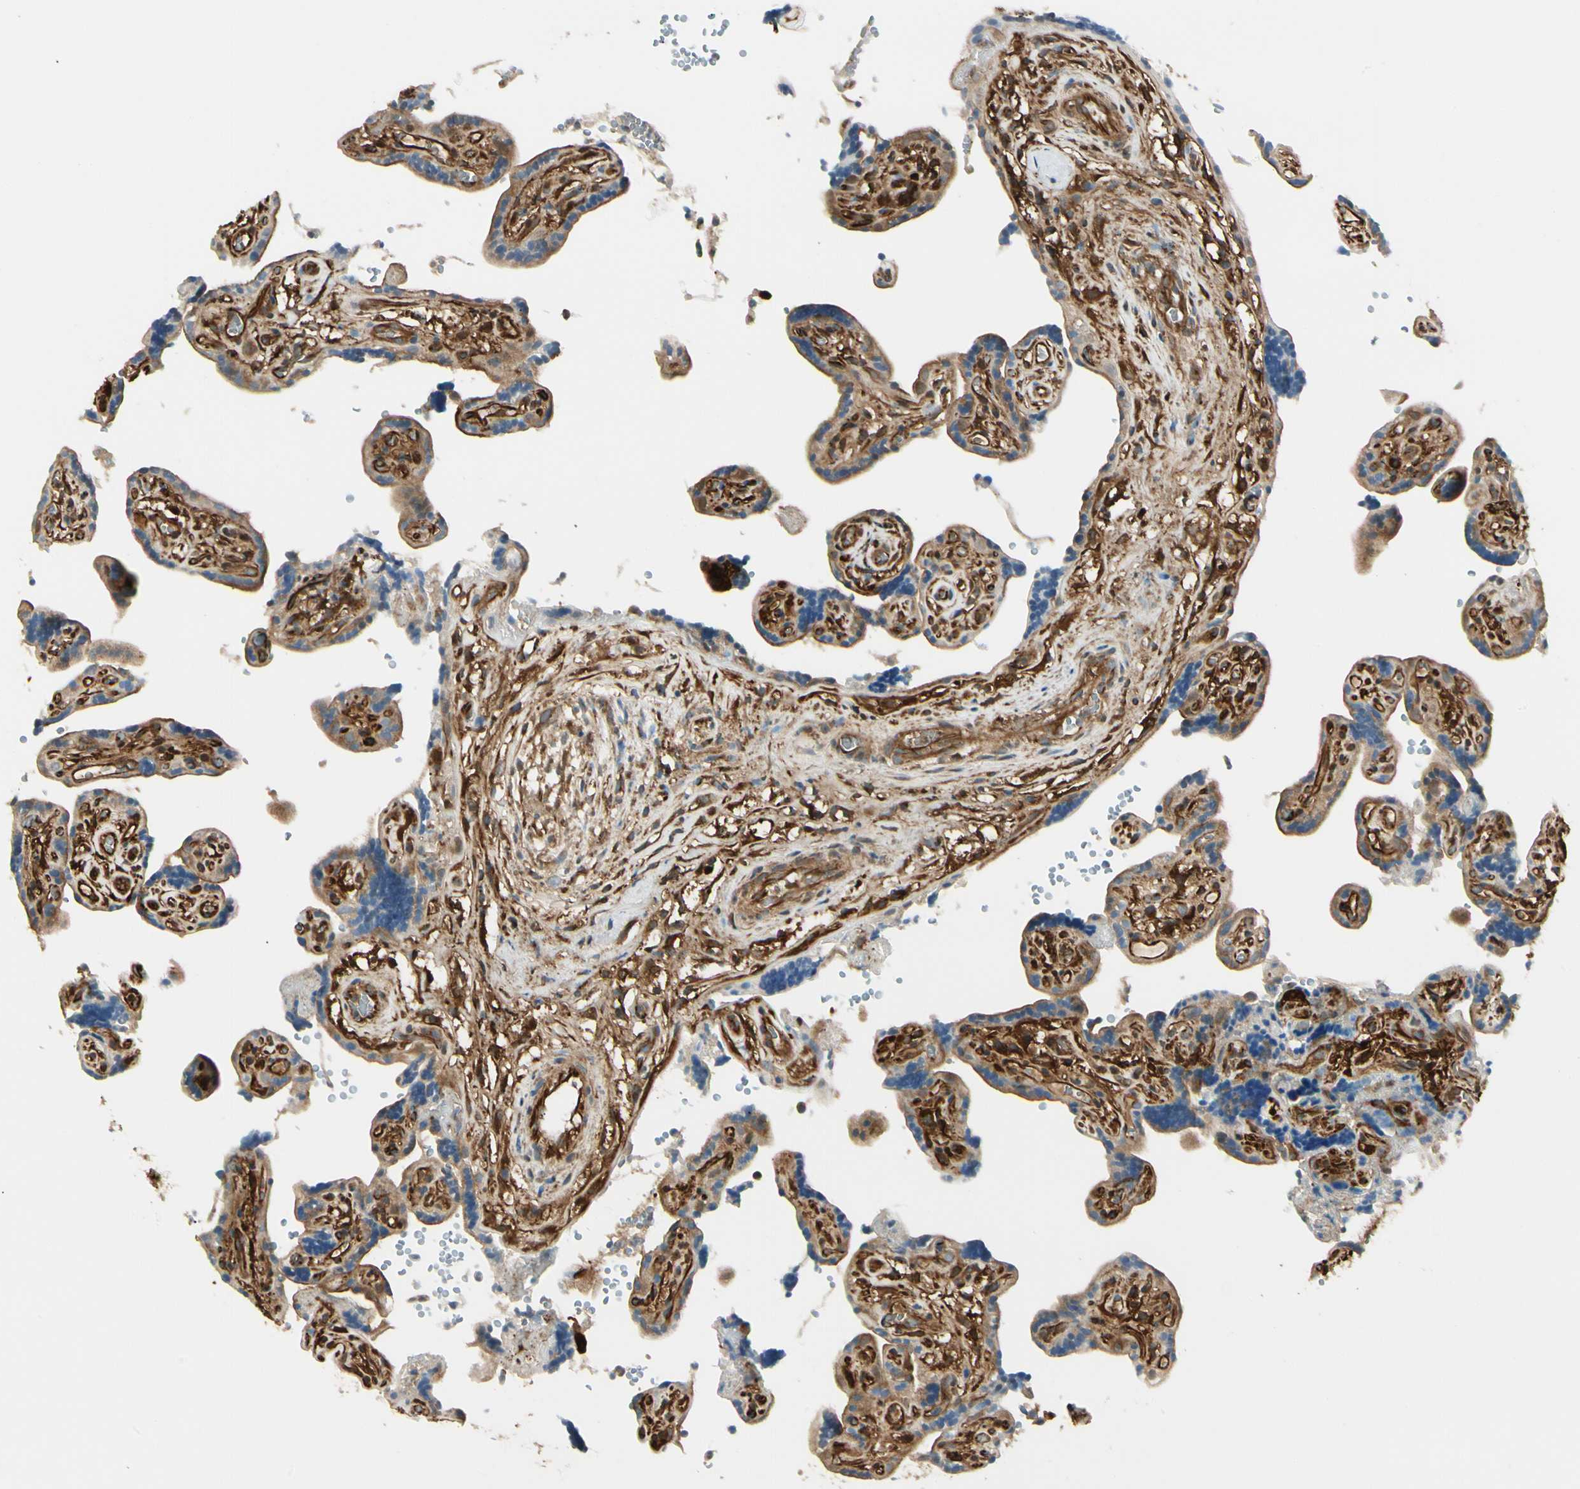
{"staining": {"intensity": "strong", "quantity": ">75%", "location": "cytoplasmic/membranous"}, "tissue": "placenta", "cell_type": "Trophoblastic cells", "image_type": "normal", "snomed": [{"axis": "morphology", "description": "Normal tissue, NOS"}, {"axis": "topography", "description": "Placenta"}], "caption": "DAB immunohistochemical staining of unremarkable placenta exhibits strong cytoplasmic/membranous protein positivity in about >75% of trophoblastic cells. (IHC, brightfield microscopy, high magnification).", "gene": "FTH1", "patient": {"sex": "female", "age": 30}}